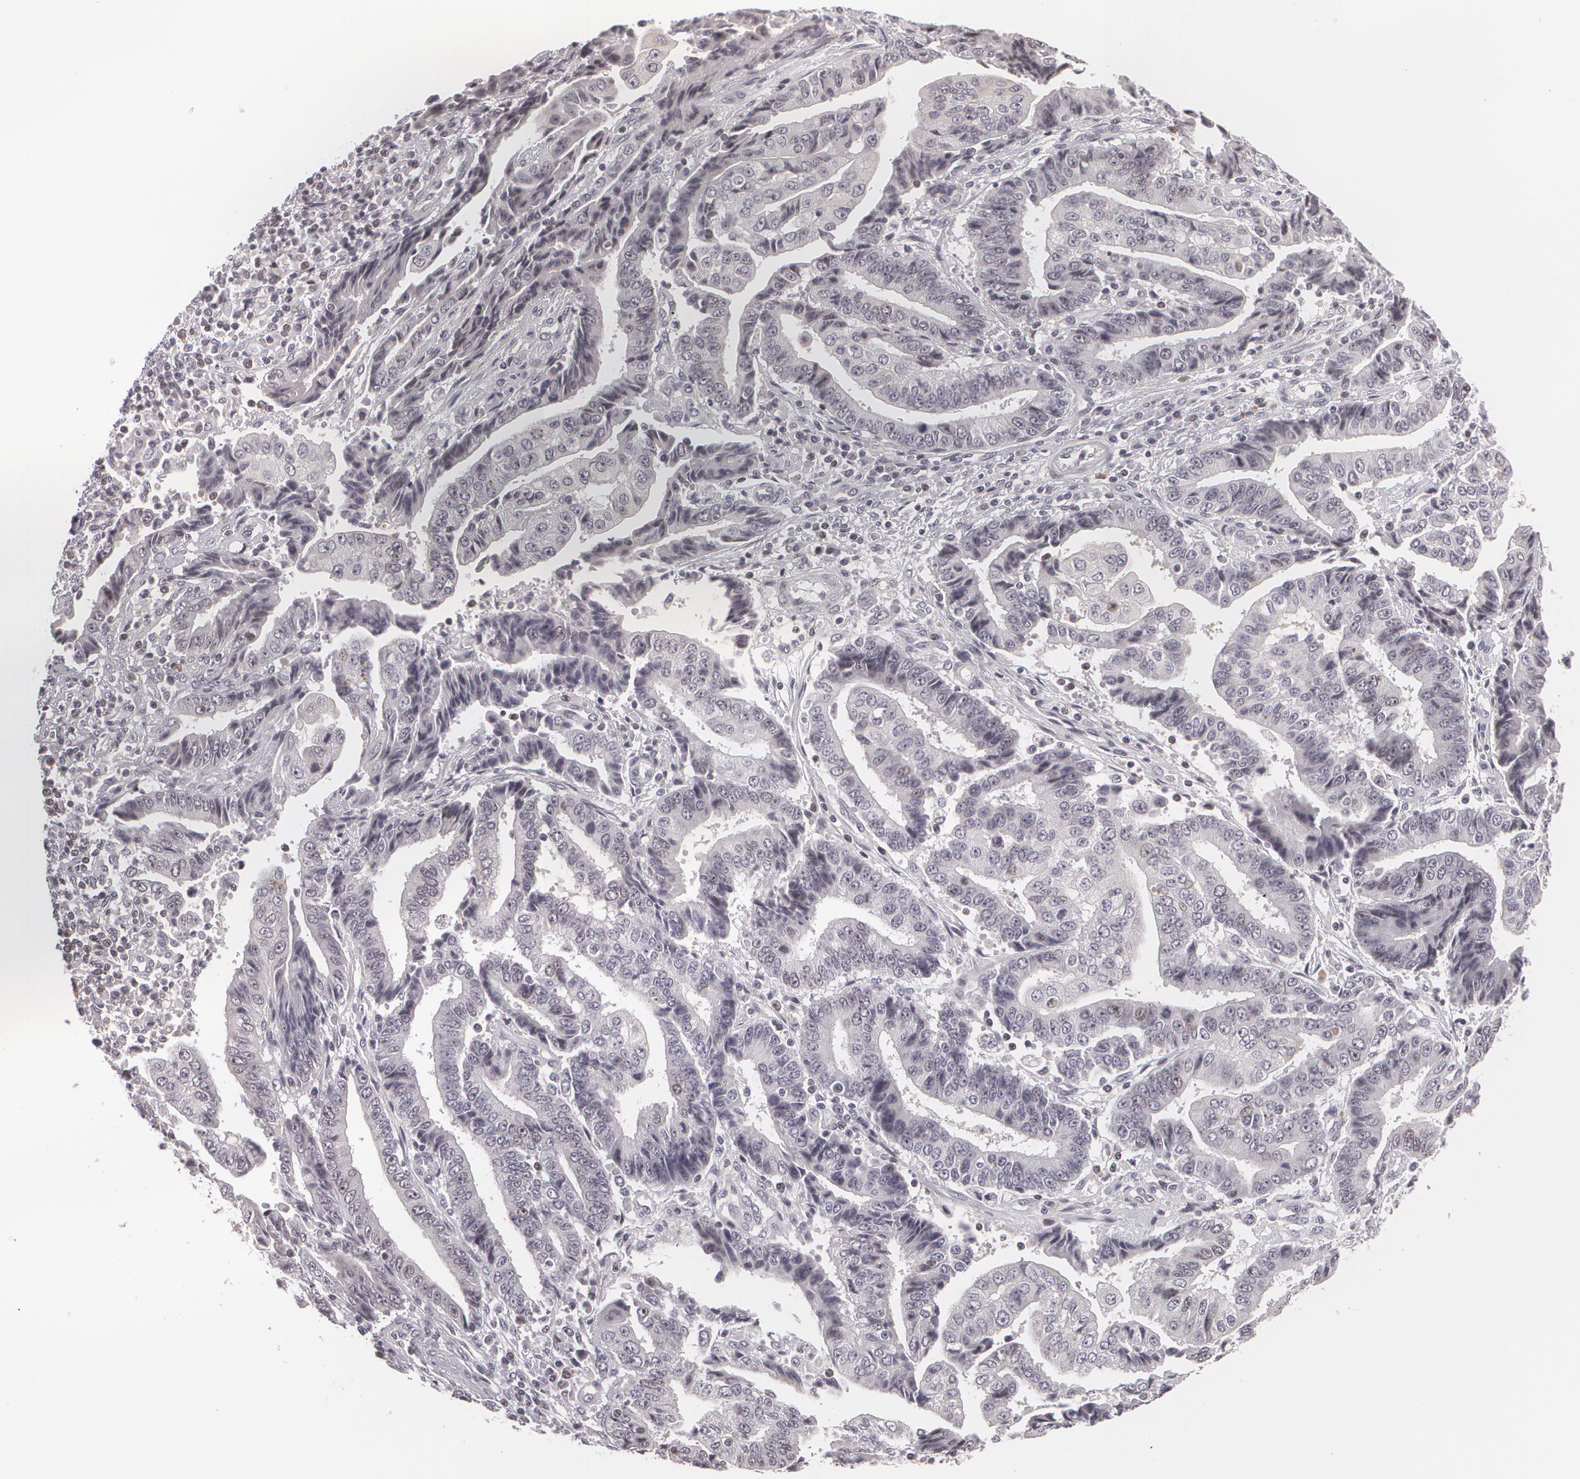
{"staining": {"intensity": "negative", "quantity": "none", "location": "none"}, "tissue": "endometrial cancer", "cell_type": "Tumor cells", "image_type": "cancer", "snomed": [{"axis": "morphology", "description": "Adenocarcinoma, NOS"}, {"axis": "topography", "description": "Endometrium"}], "caption": "Endometrial cancer was stained to show a protein in brown. There is no significant expression in tumor cells.", "gene": "ZBTB16", "patient": {"sex": "female", "age": 75}}